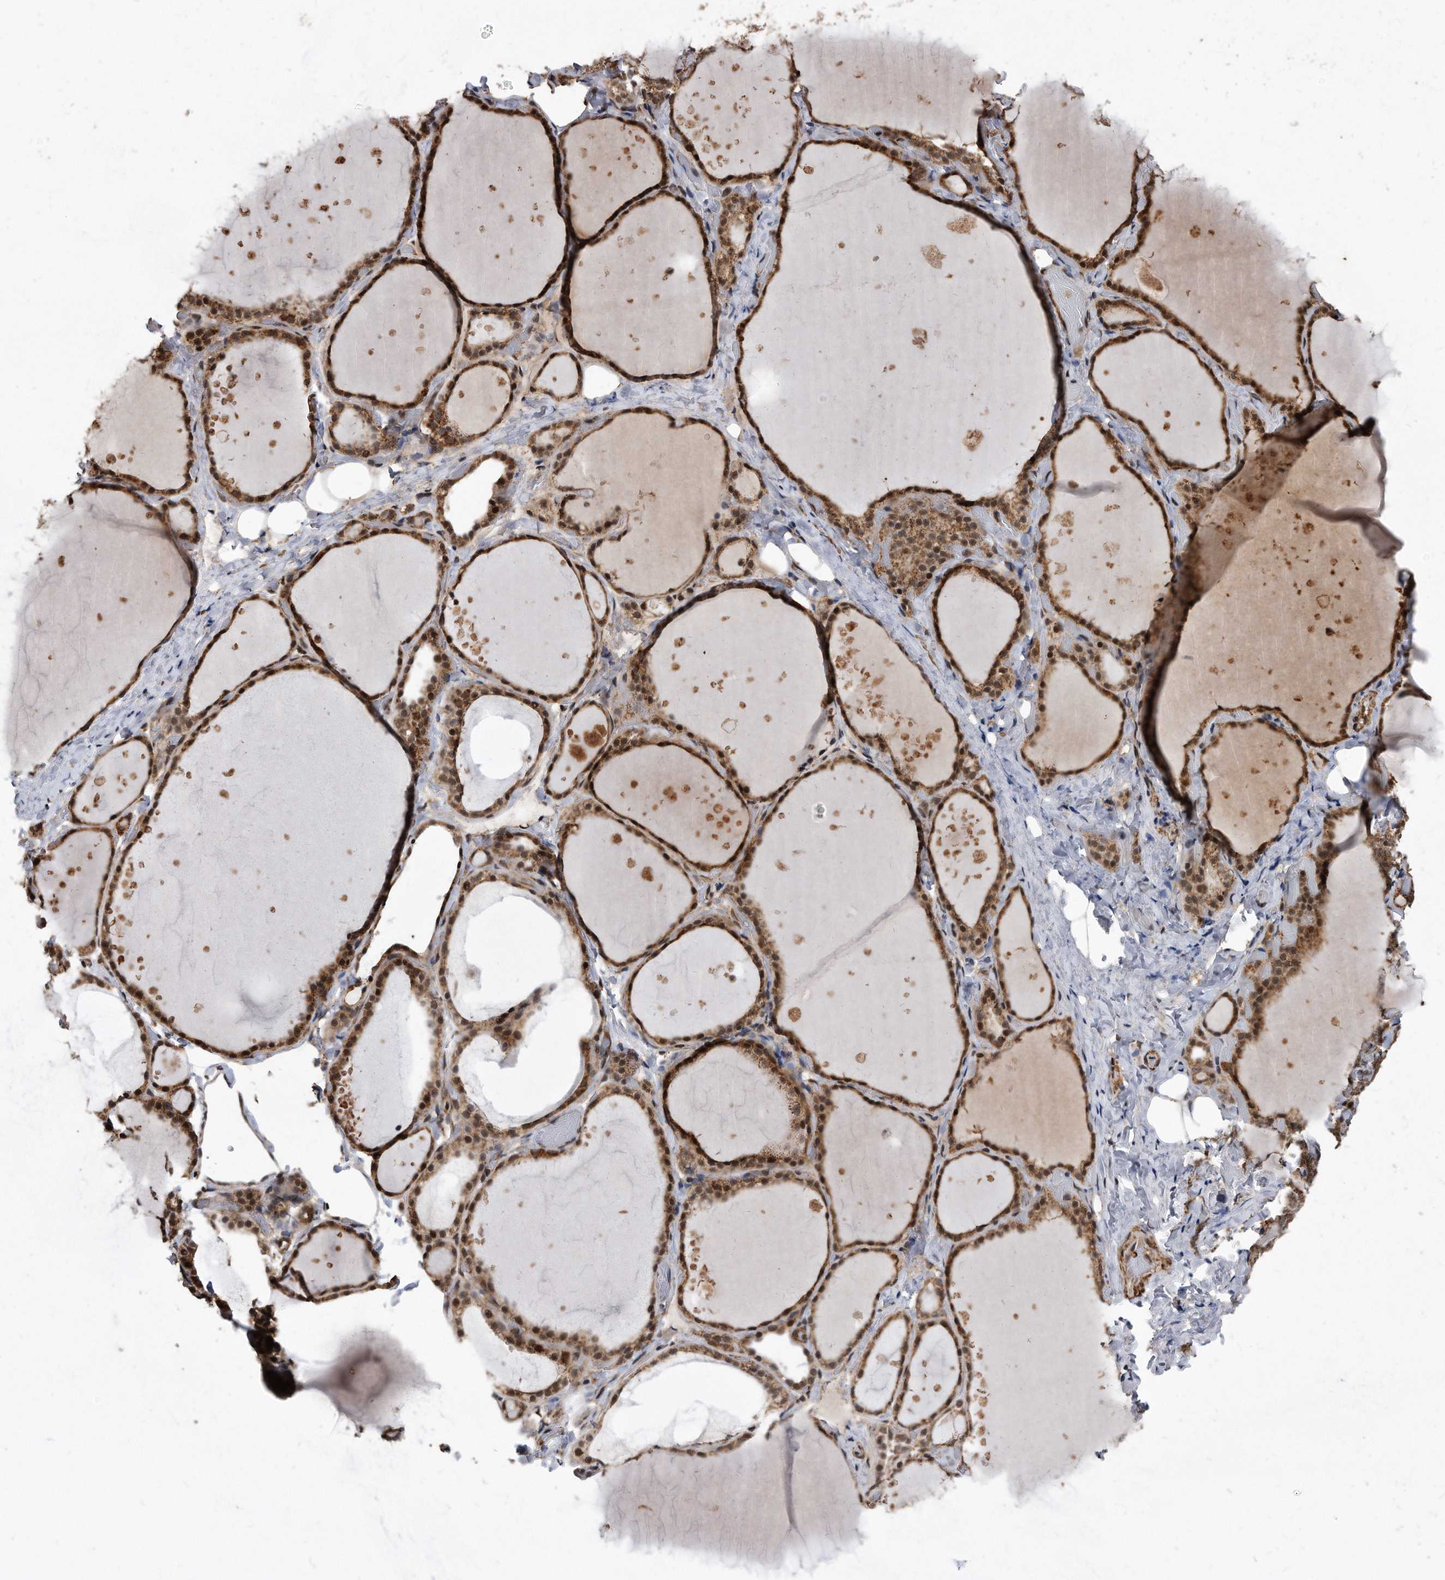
{"staining": {"intensity": "moderate", "quantity": ">75%", "location": "cytoplasmic/membranous,nuclear"}, "tissue": "thyroid gland", "cell_type": "Glandular cells", "image_type": "normal", "snomed": [{"axis": "morphology", "description": "Normal tissue, NOS"}, {"axis": "topography", "description": "Thyroid gland"}], "caption": "Moderate cytoplasmic/membranous,nuclear positivity for a protein is identified in about >75% of glandular cells of normal thyroid gland using IHC.", "gene": "DUSP22", "patient": {"sex": "female", "age": 44}}